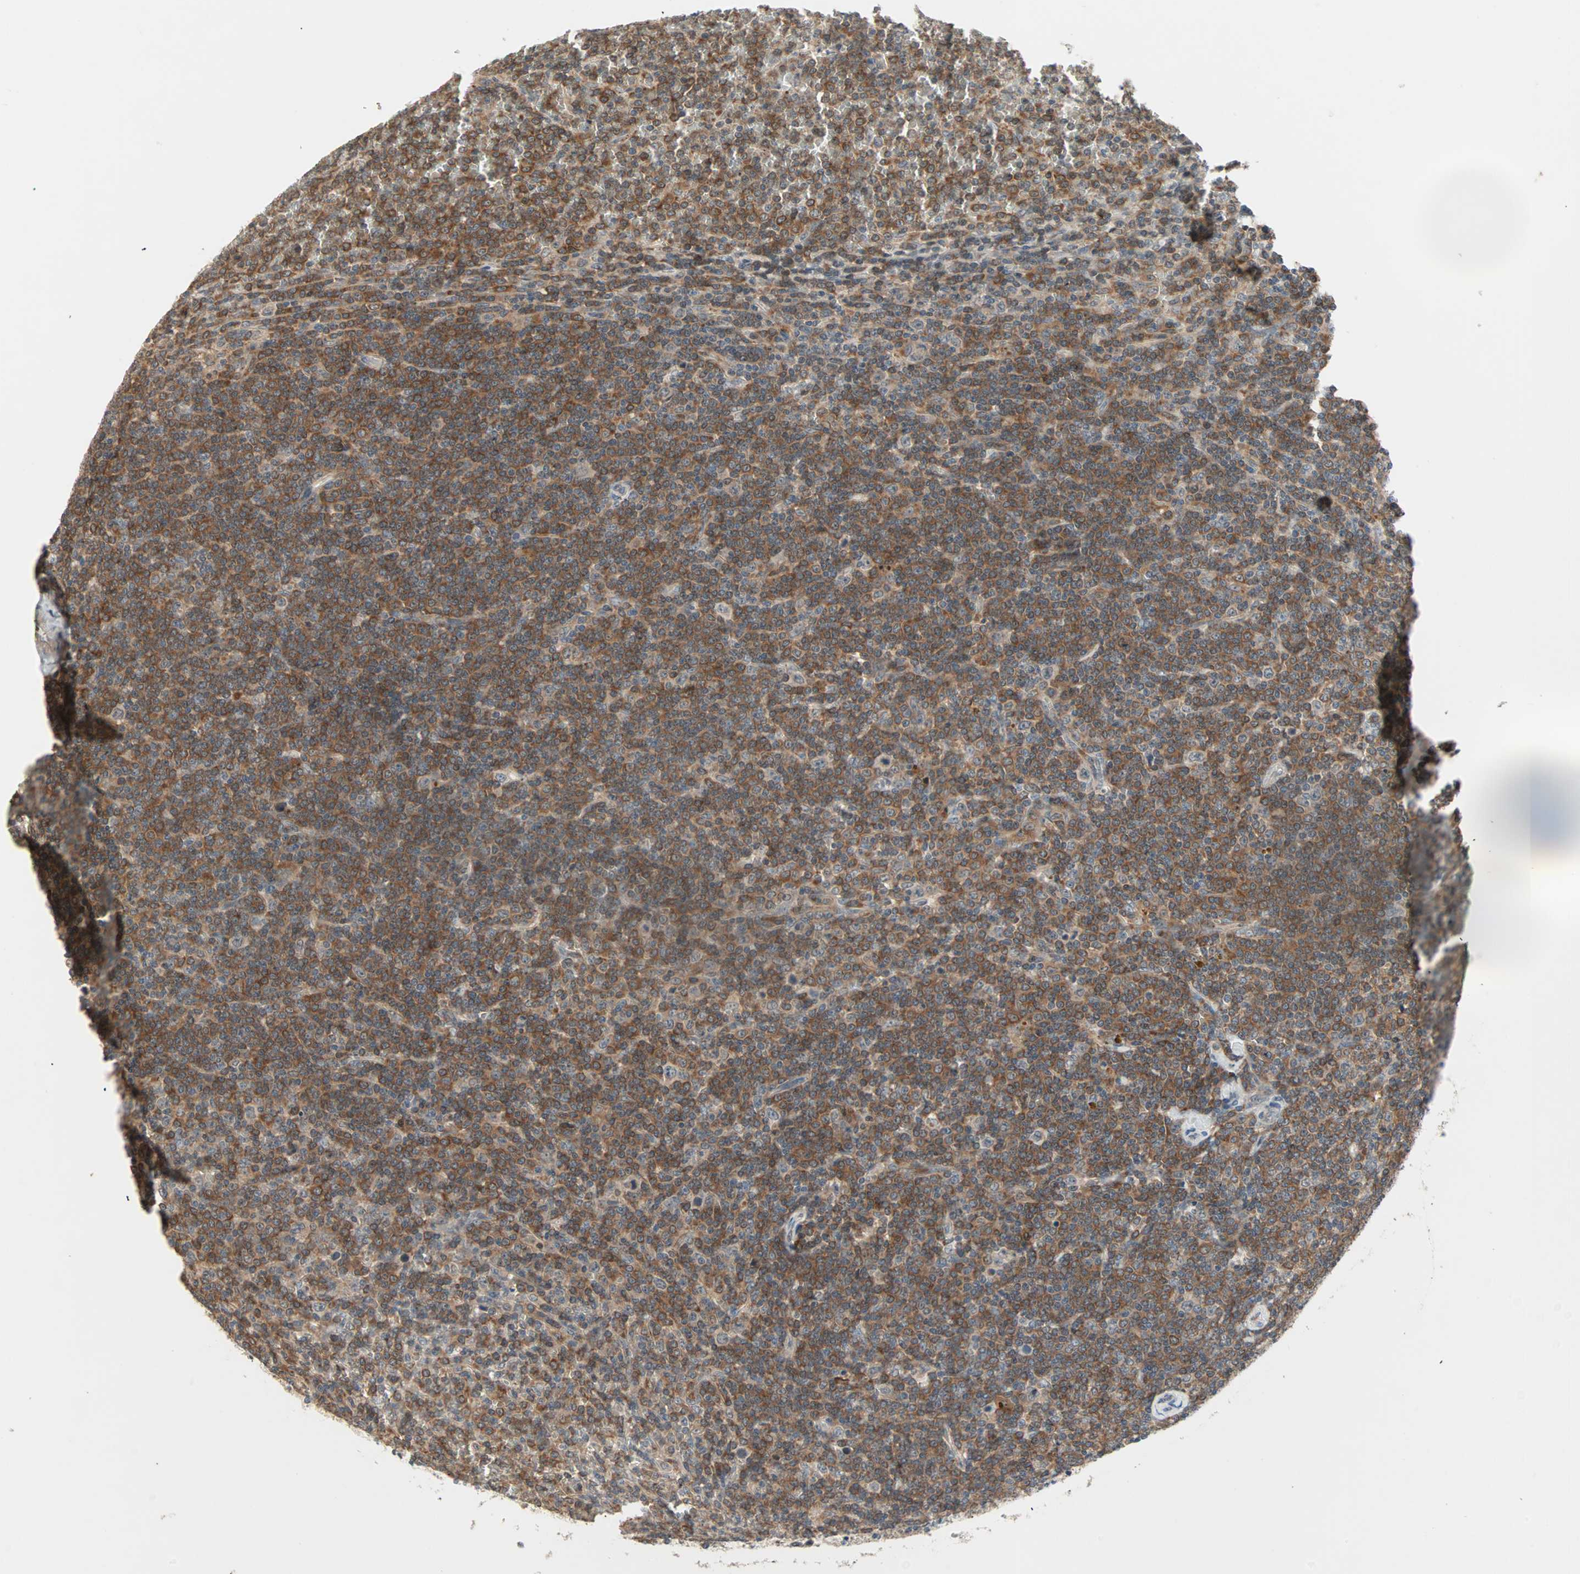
{"staining": {"intensity": "moderate", "quantity": ">75%", "location": "cytoplasmic/membranous"}, "tissue": "lymphoma", "cell_type": "Tumor cells", "image_type": "cancer", "snomed": [{"axis": "morphology", "description": "Malignant lymphoma, non-Hodgkin's type, Low grade"}, {"axis": "topography", "description": "Spleen"}], "caption": "Approximately >75% of tumor cells in malignant lymphoma, non-Hodgkin's type (low-grade) display moderate cytoplasmic/membranous protein expression as visualized by brown immunohistochemical staining.", "gene": "PROS1", "patient": {"sex": "female", "age": 19}}